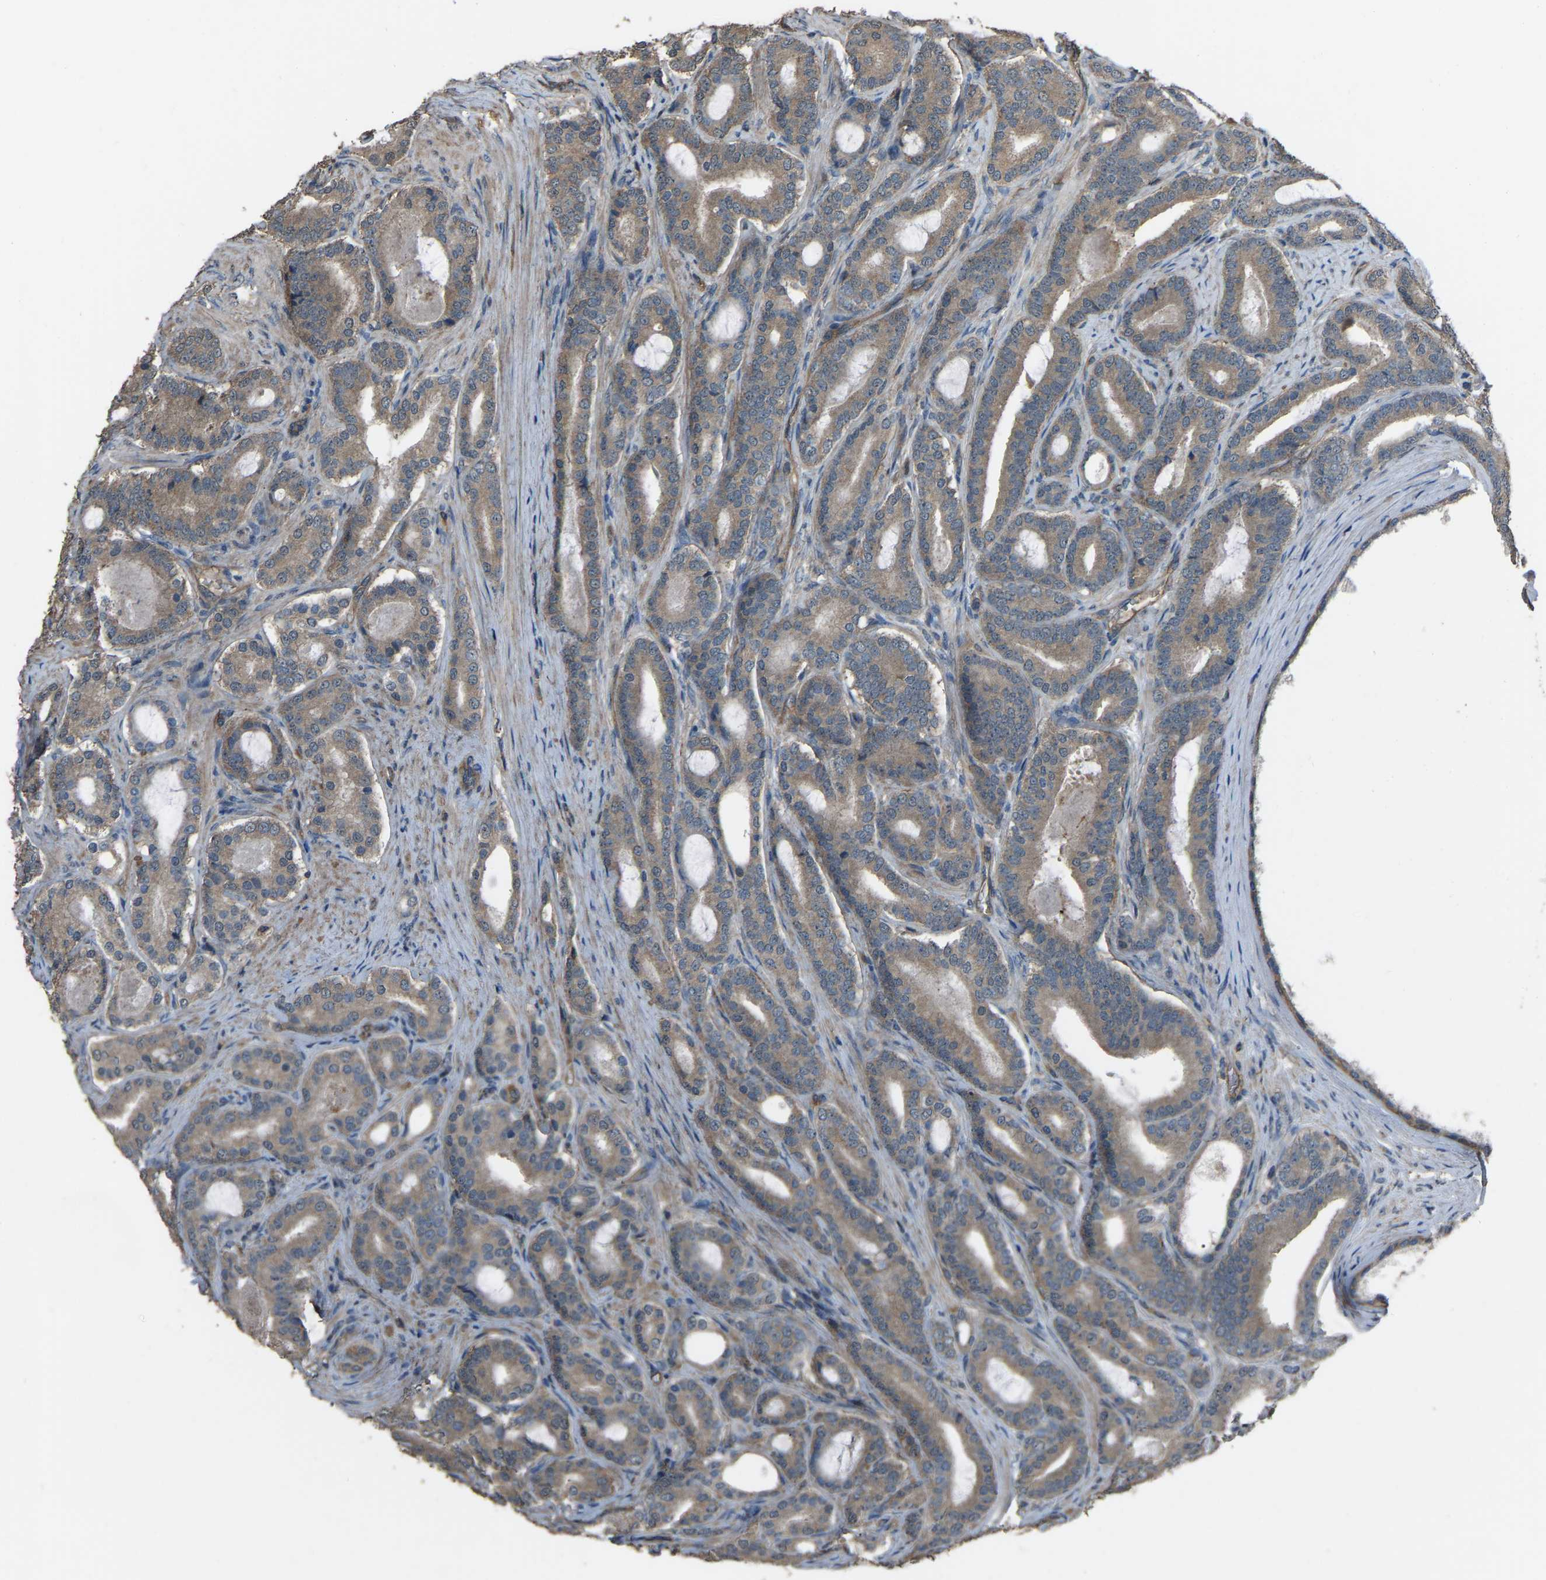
{"staining": {"intensity": "weak", "quantity": "<25%", "location": "cytoplasmic/membranous"}, "tissue": "prostate cancer", "cell_type": "Tumor cells", "image_type": "cancer", "snomed": [{"axis": "morphology", "description": "Adenocarcinoma, High grade"}, {"axis": "topography", "description": "Prostate"}], "caption": "Tumor cells are negative for protein expression in human prostate cancer (adenocarcinoma (high-grade)).", "gene": "SLC4A2", "patient": {"sex": "male", "age": 60}}